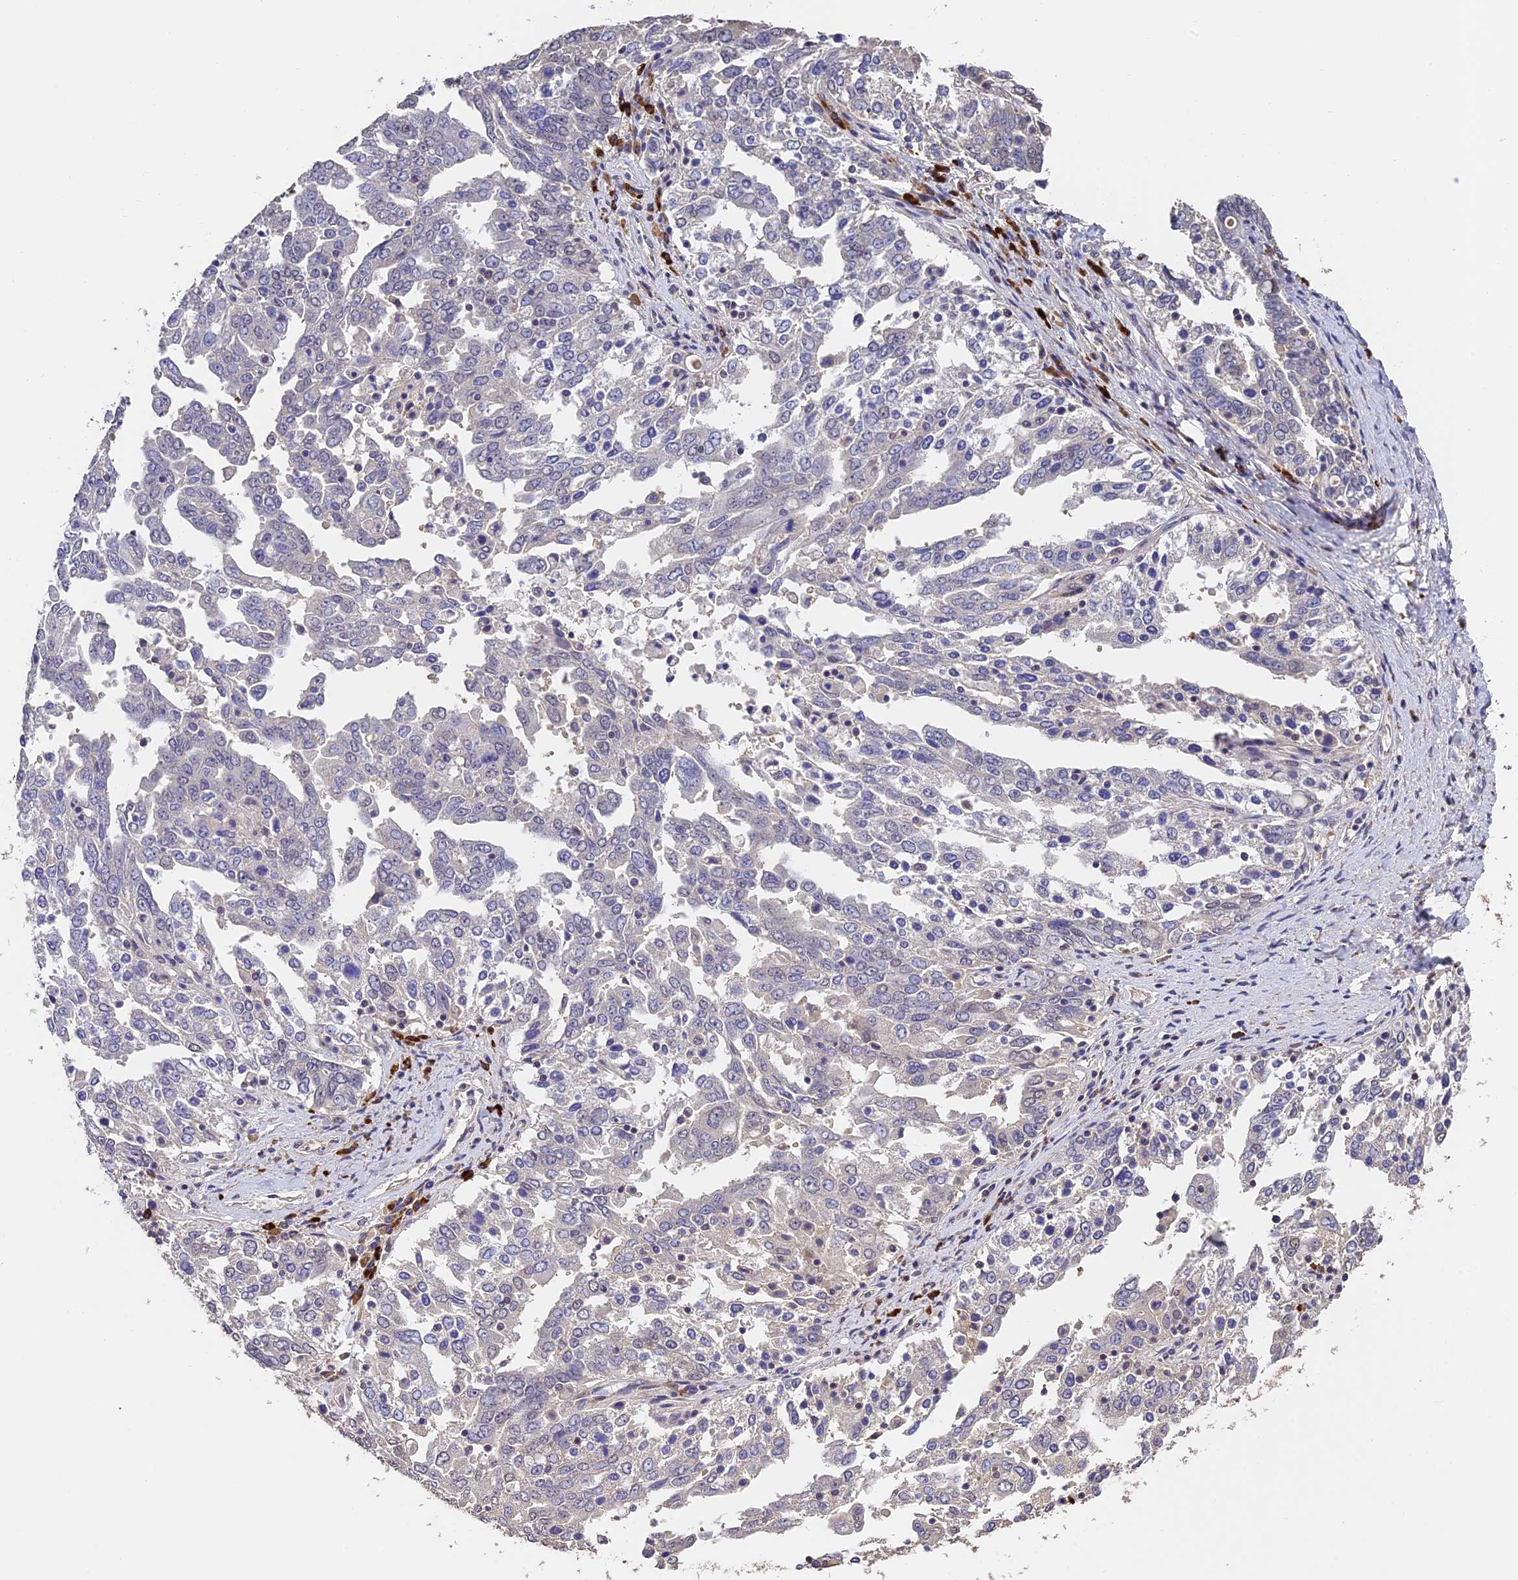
{"staining": {"intensity": "negative", "quantity": "none", "location": "none"}, "tissue": "ovarian cancer", "cell_type": "Tumor cells", "image_type": "cancer", "snomed": [{"axis": "morphology", "description": "Carcinoma, endometroid"}, {"axis": "topography", "description": "Ovary"}], "caption": "Immunohistochemistry (IHC) image of human endometroid carcinoma (ovarian) stained for a protein (brown), which demonstrates no staining in tumor cells.", "gene": "SLC11A1", "patient": {"sex": "female", "age": 62}}